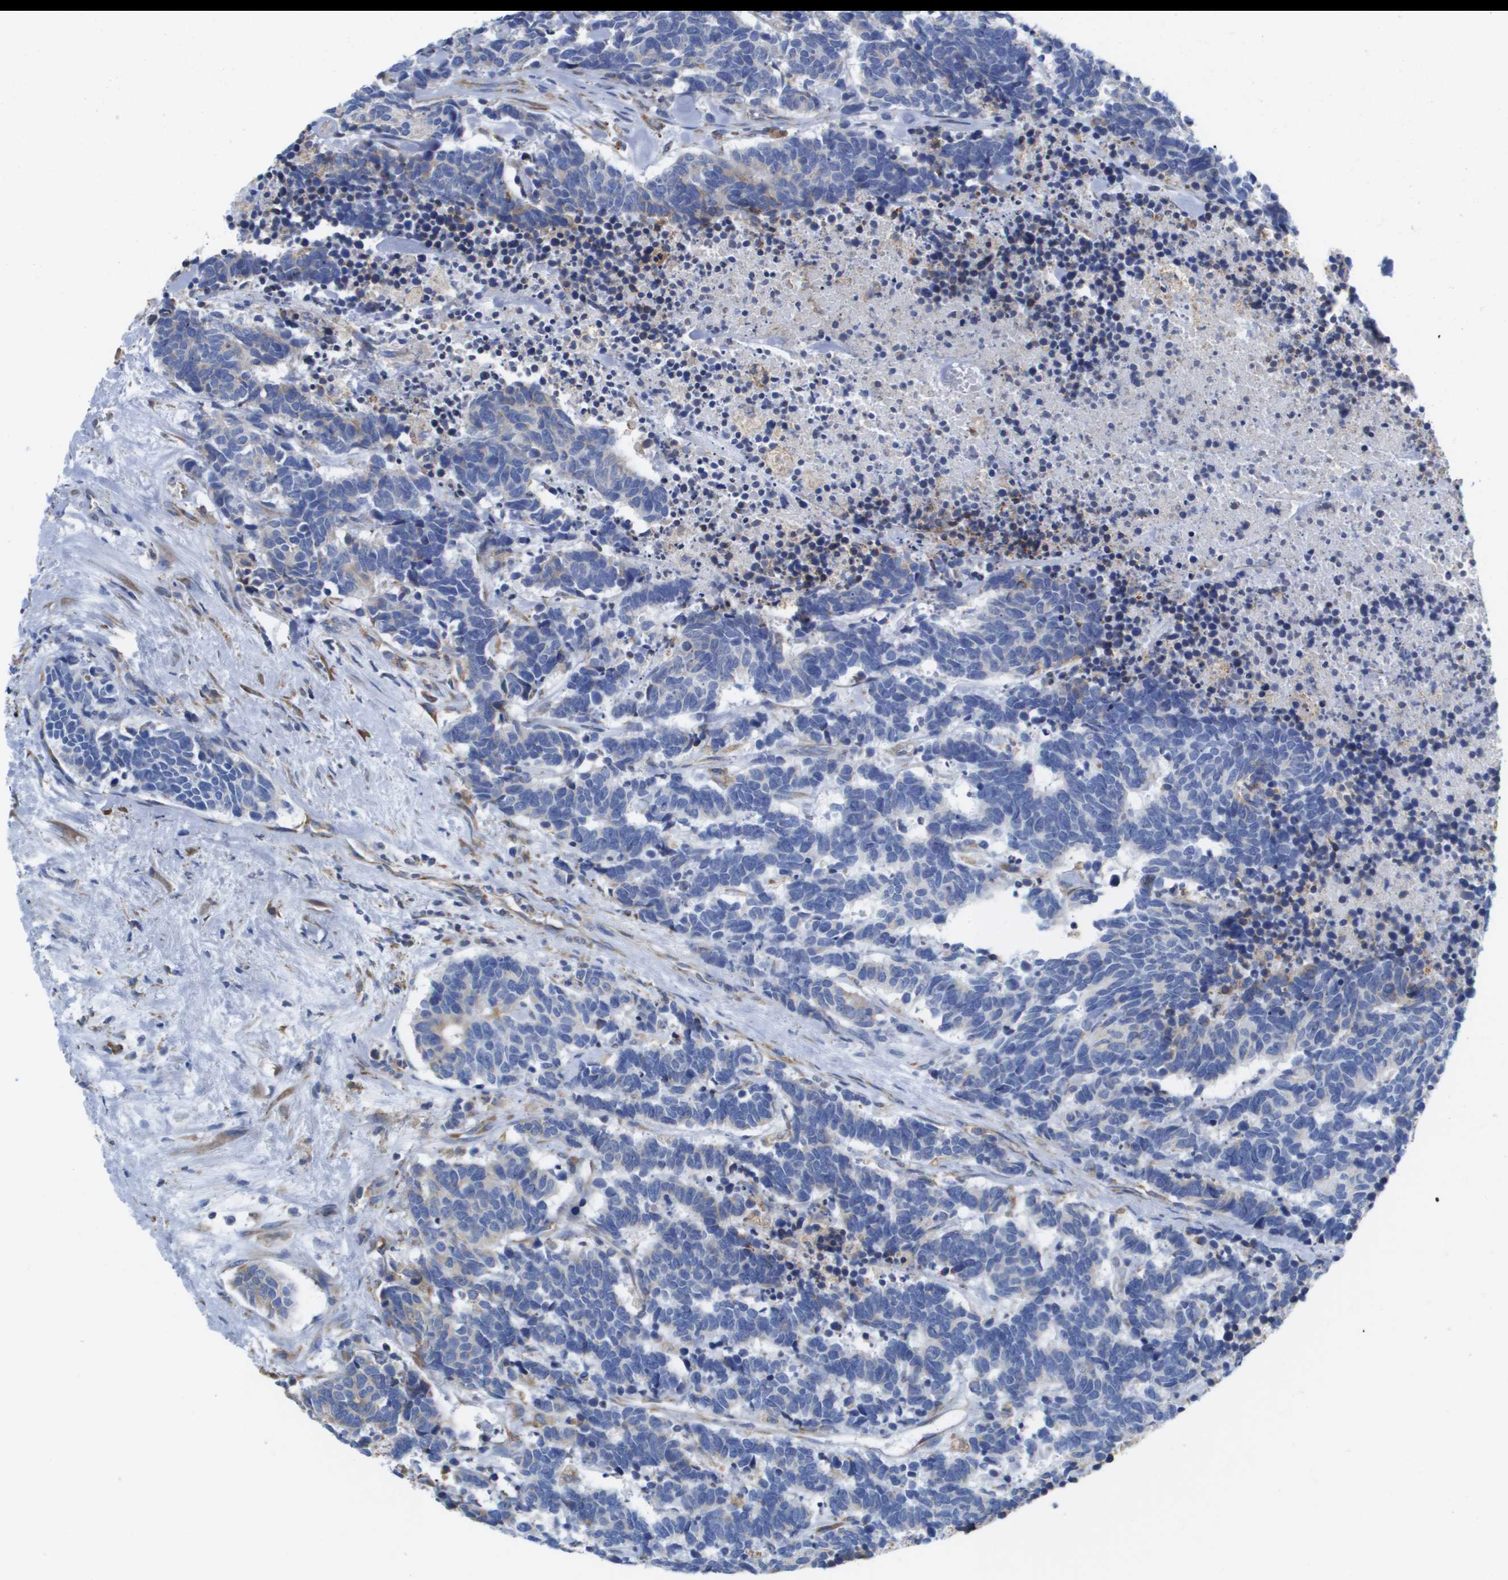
{"staining": {"intensity": "negative", "quantity": "none", "location": "none"}, "tissue": "carcinoid", "cell_type": "Tumor cells", "image_type": "cancer", "snomed": [{"axis": "morphology", "description": "Carcinoma, NOS"}, {"axis": "morphology", "description": "Carcinoid, malignant, NOS"}, {"axis": "topography", "description": "Urinary bladder"}], "caption": "High magnification brightfield microscopy of carcinoid stained with DAB (3,3'-diaminobenzidine) (brown) and counterstained with hematoxylin (blue): tumor cells show no significant staining.", "gene": "SDR42E1", "patient": {"sex": "male", "age": 57}}